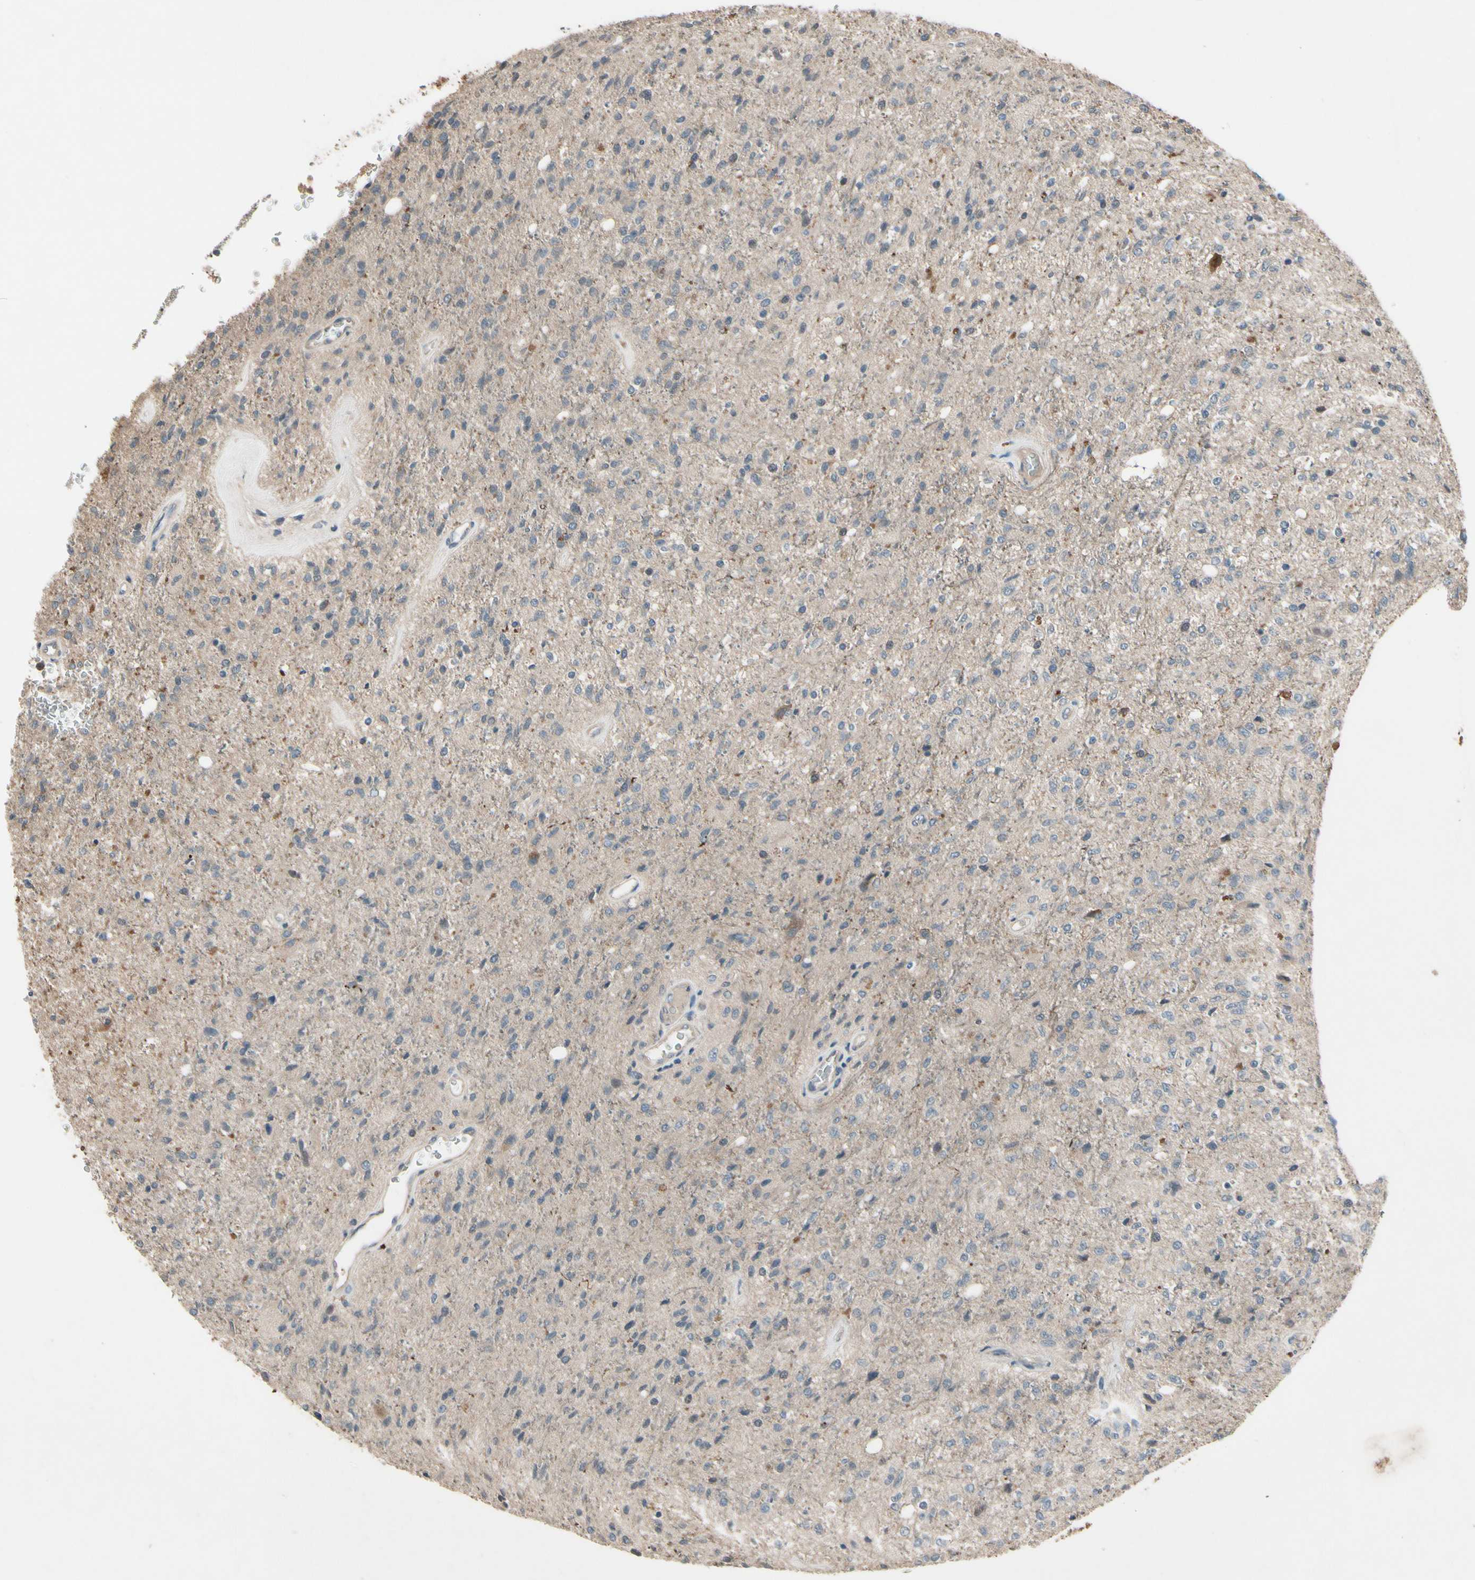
{"staining": {"intensity": "negative", "quantity": "none", "location": "none"}, "tissue": "glioma", "cell_type": "Tumor cells", "image_type": "cancer", "snomed": [{"axis": "morphology", "description": "Normal tissue, NOS"}, {"axis": "morphology", "description": "Glioma, malignant, High grade"}, {"axis": "topography", "description": "Cerebral cortex"}], "caption": "There is no significant expression in tumor cells of malignant glioma (high-grade).", "gene": "NSF", "patient": {"sex": "male", "age": 77}}